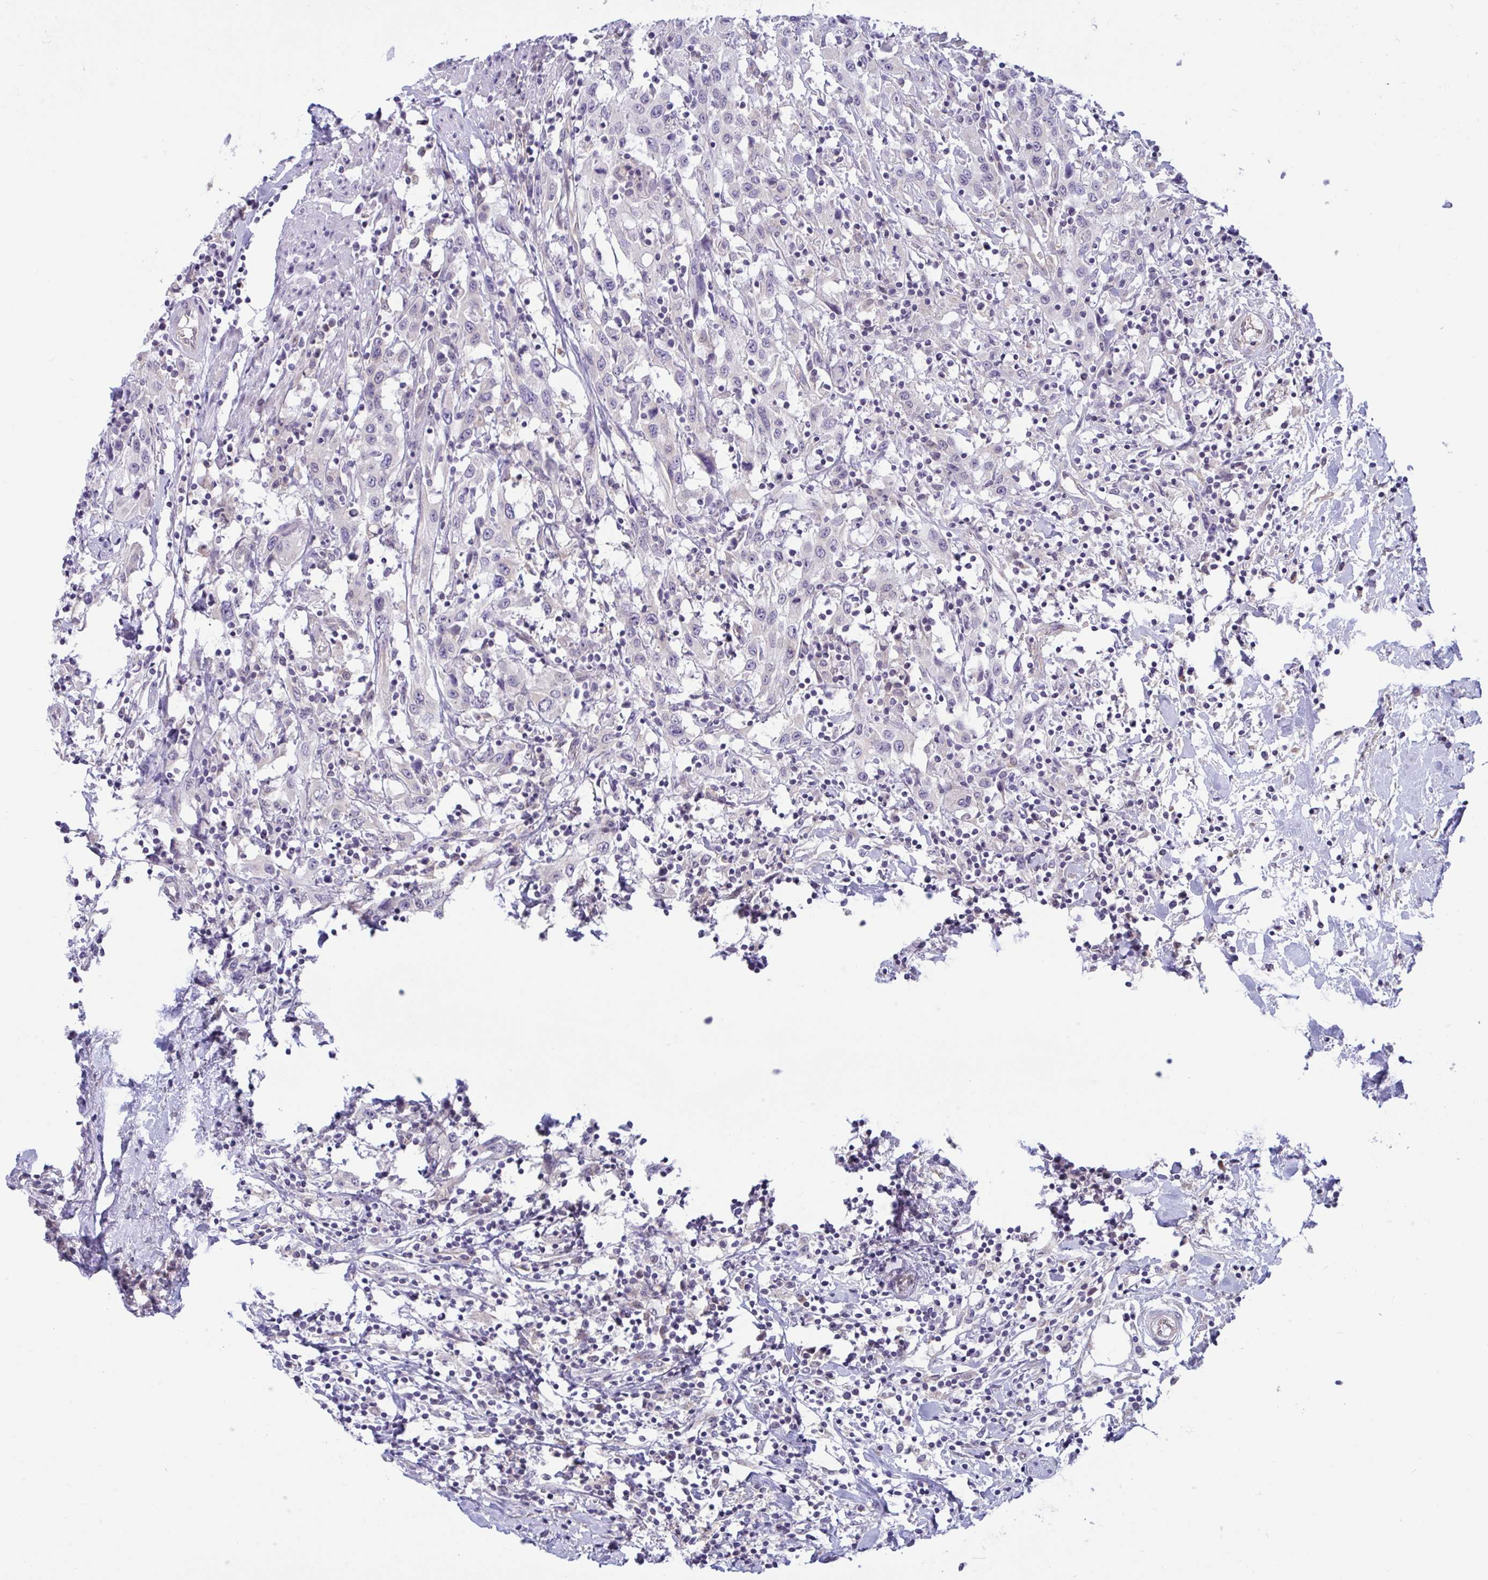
{"staining": {"intensity": "negative", "quantity": "none", "location": "none"}, "tissue": "urothelial cancer", "cell_type": "Tumor cells", "image_type": "cancer", "snomed": [{"axis": "morphology", "description": "Urothelial carcinoma, High grade"}, {"axis": "topography", "description": "Urinary bladder"}], "caption": "This is a histopathology image of immunohistochemistry (IHC) staining of urothelial cancer, which shows no staining in tumor cells.", "gene": "CAMLG", "patient": {"sex": "male", "age": 61}}